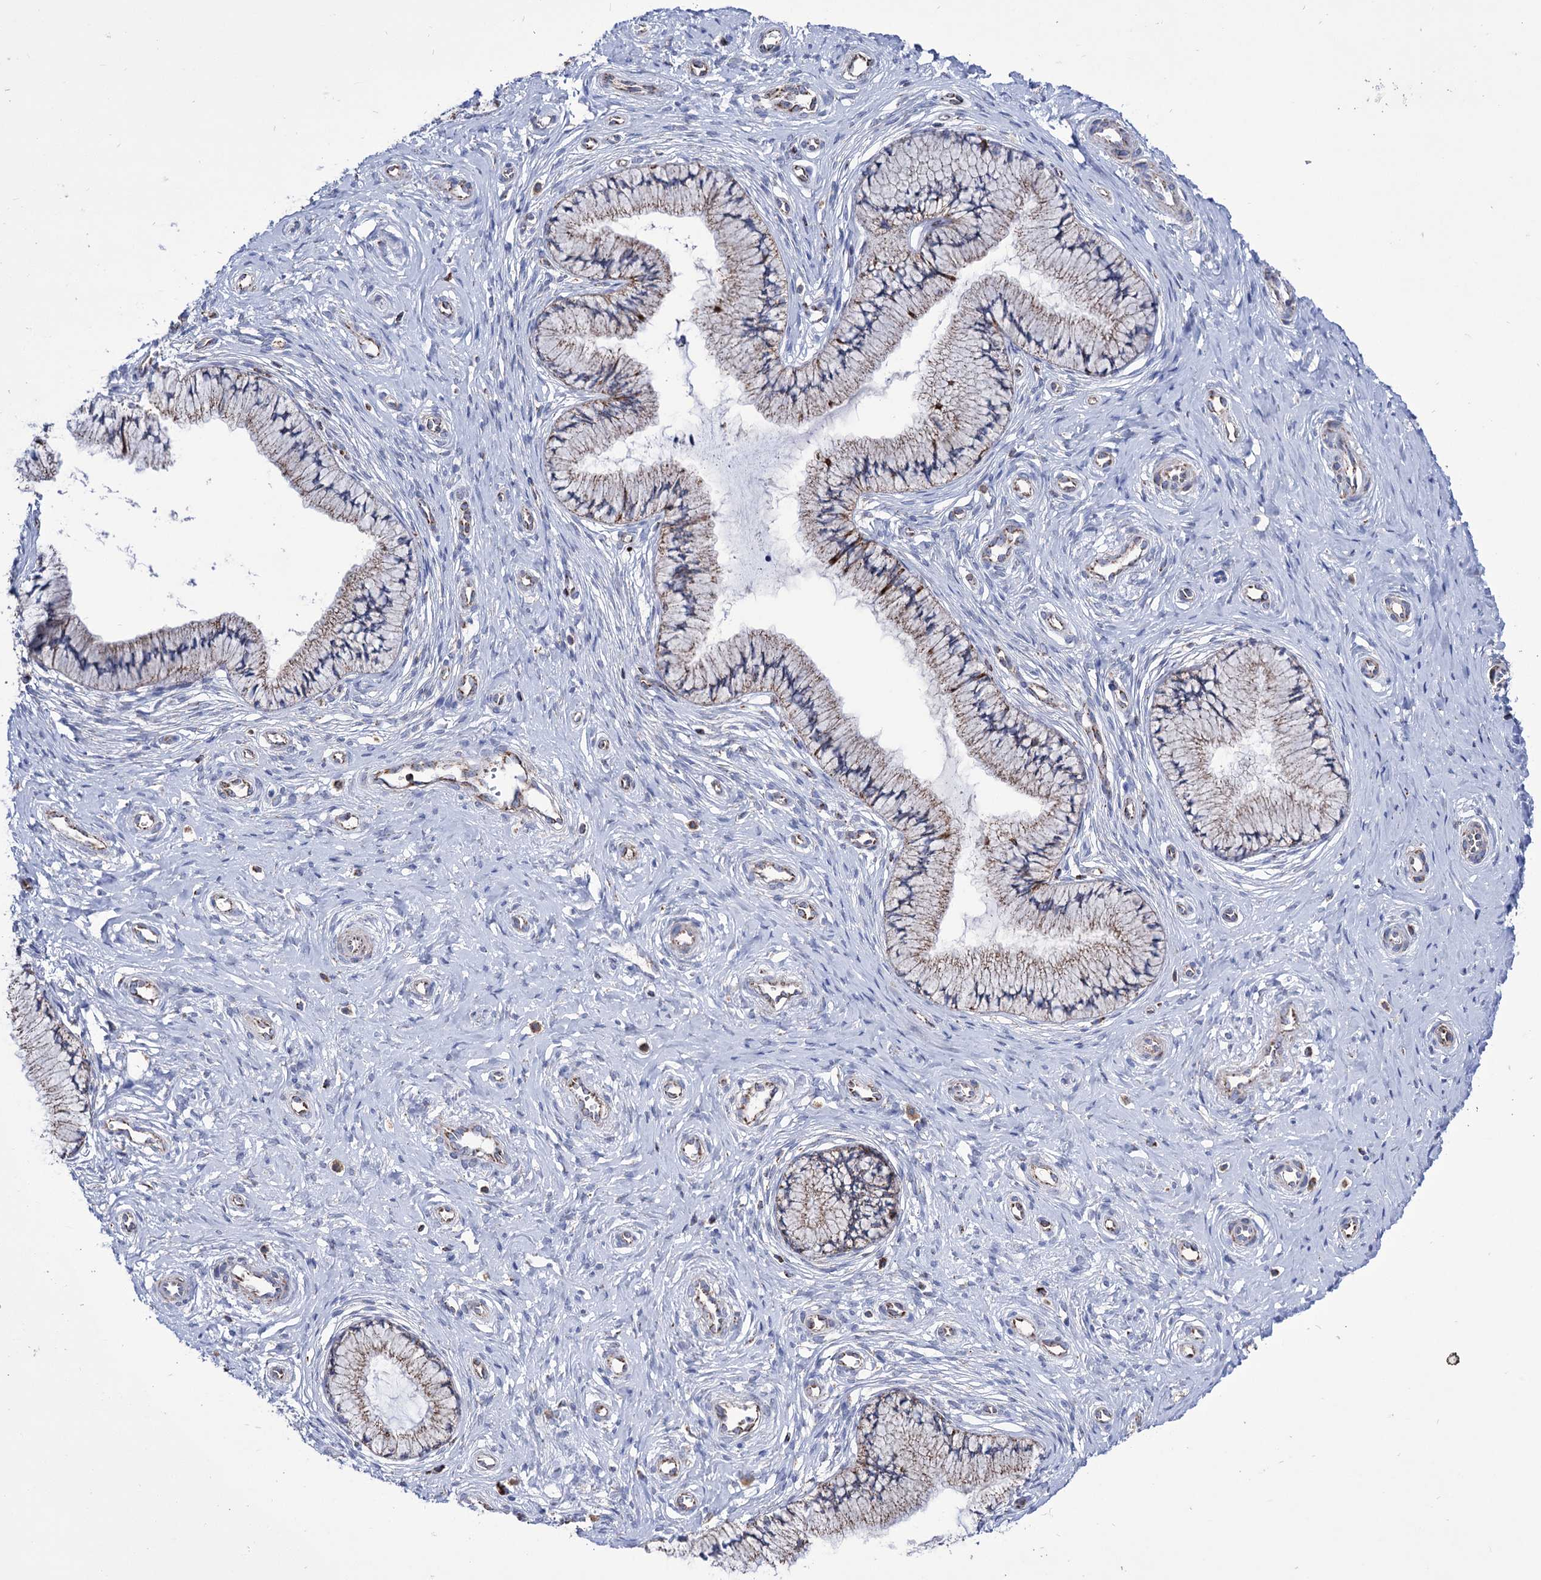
{"staining": {"intensity": "moderate", "quantity": ">75%", "location": "cytoplasmic/membranous"}, "tissue": "cervix", "cell_type": "Glandular cells", "image_type": "normal", "snomed": [{"axis": "morphology", "description": "Normal tissue, NOS"}, {"axis": "topography", "description": "Cervix"}], "caption": "DAB (3,3'-diaminobenzidine) immunohistochemical staining of normal human cervix reveals moderate cytoplasmic/membranous protein staining in approximately >75% of glandular cells.", "gene": "ABHD10", "patient": {"sex": "female", "age": 36}}